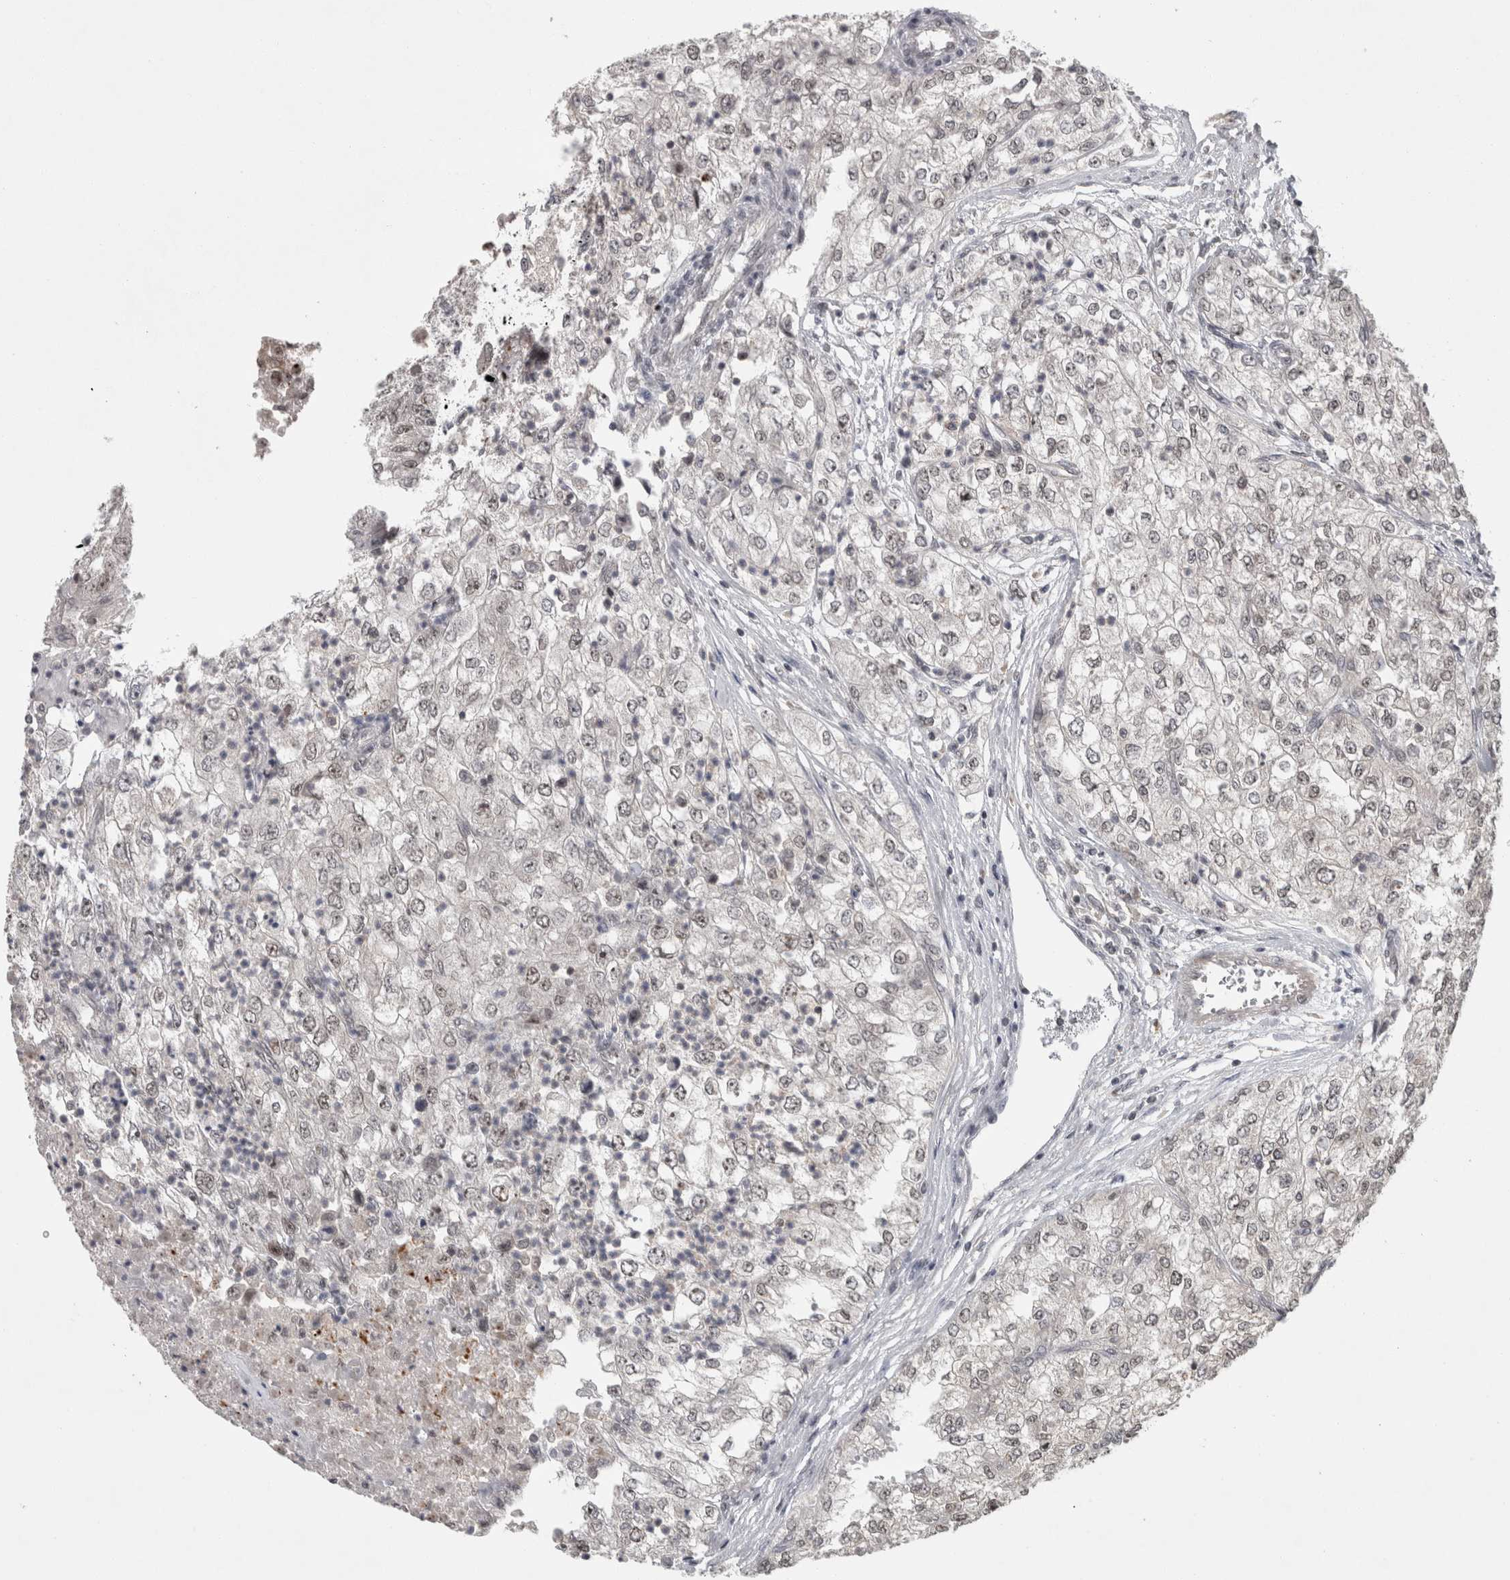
{"staining": {"intensity": "moderate", "quantity": "25%-75%", "location": "nuclear"}, "tissue": "renal cancer", "cell_type": "Tumor cells", "image_type": "cancer", "snomed": [{"axis": "morphology", "description": "Adenocarcinoma, NOS"}, {"axis": "topography", "description": "Kidney"}], "caption": "Approximately 25%-75% of tumor cells in human renal cancer (adenocarcinoma) show moderate nuclear protein expression as visualized by brown immunohistochemical staining.", "gene": "RBM28", "patient": {"sex": "female", "age": 54}}